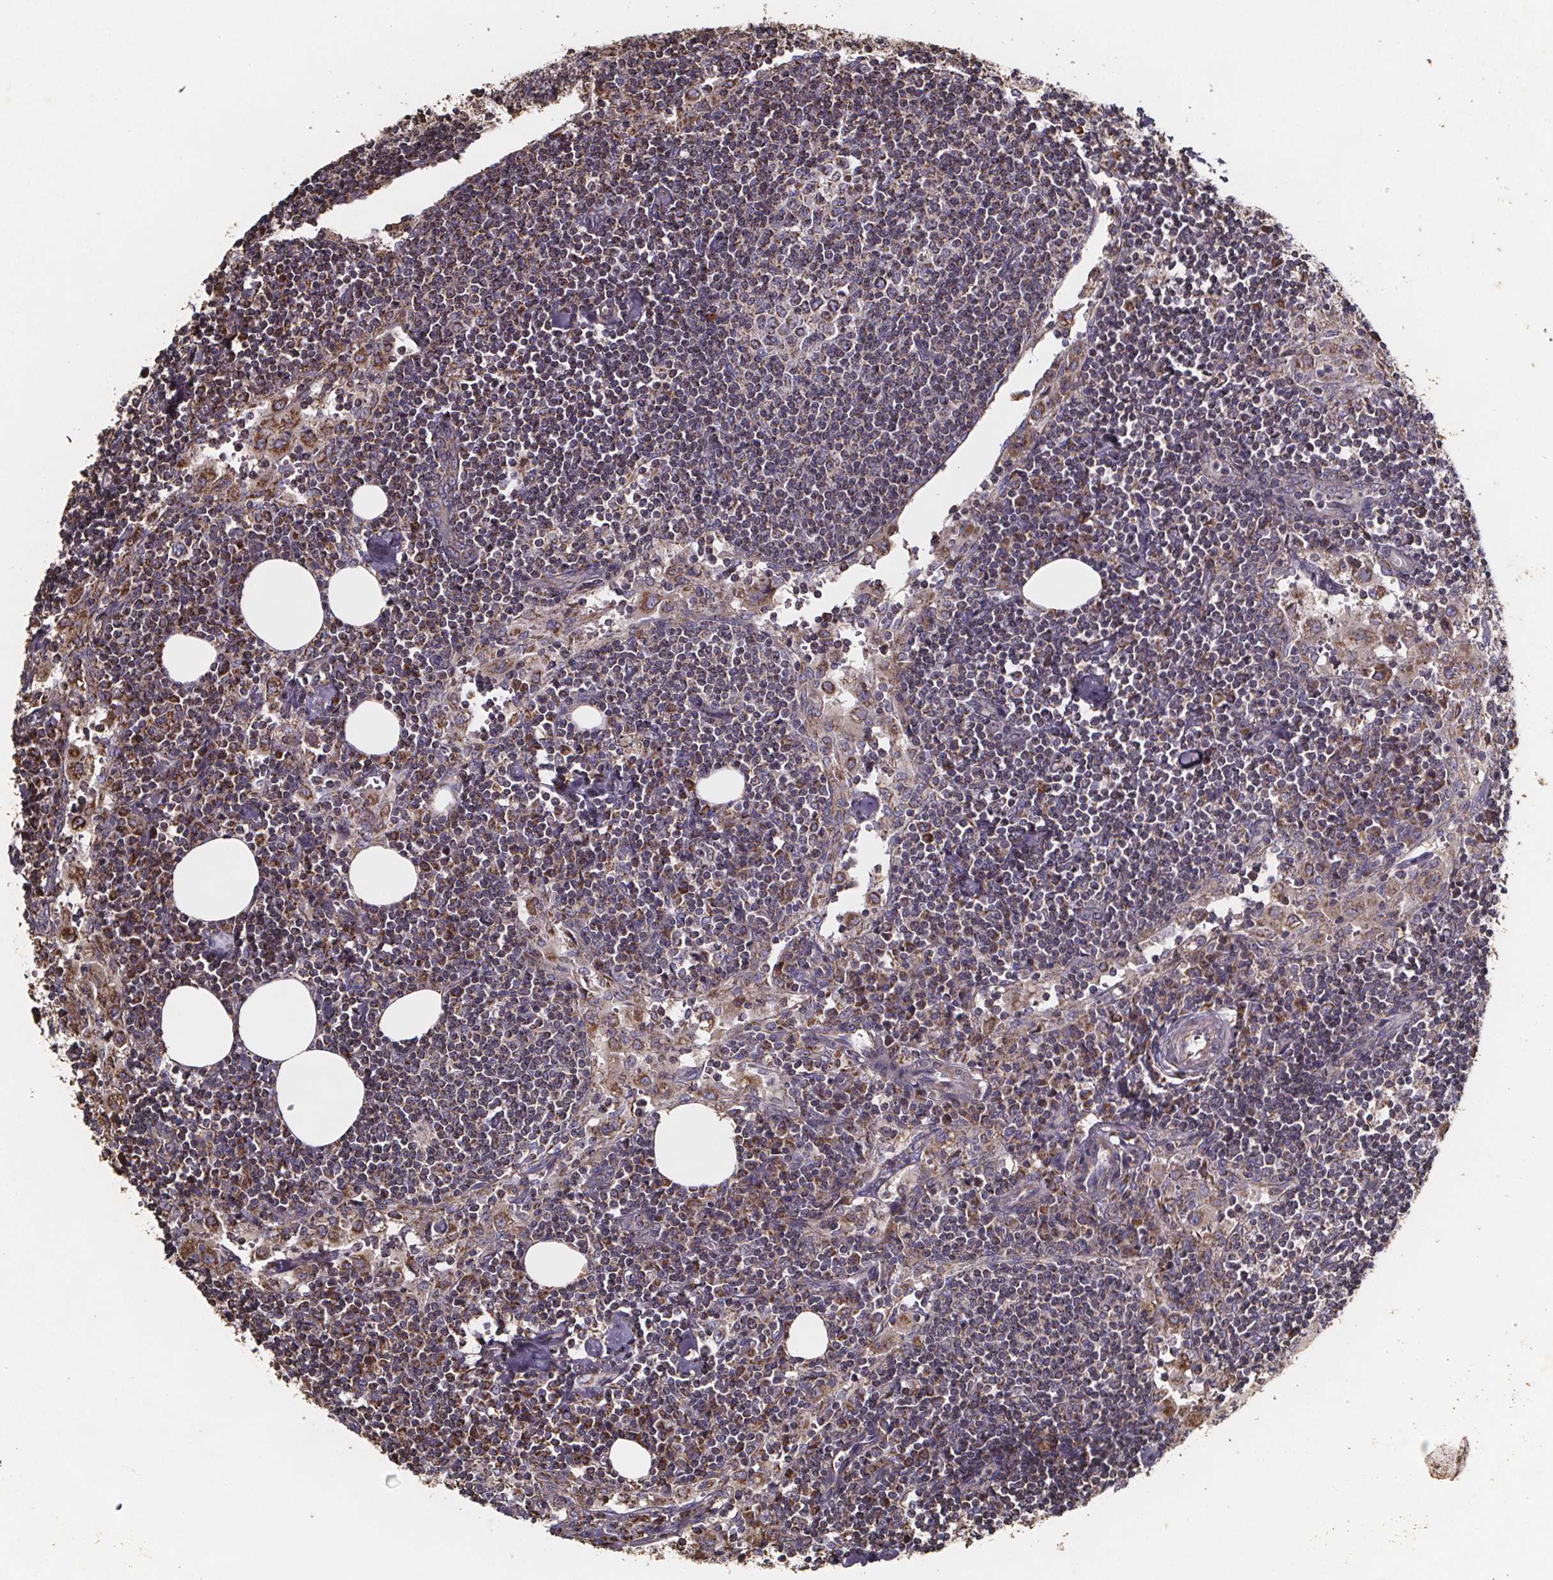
{"staining": {"intensity": "moderate", "quantity": "25%-75%", "location": "cytoplasmic/membranous"}, "tissue": "lymph node", "cell_type": "Germinal center cells", "image_type": "normal", "snomed": [{"axis": "morphology", "description": "Normal tissue, NOS"}, {"axis": "topography", "description": "Lymph node"}], "caption": "Immunohistochemical staining of unremarkable human lymph node demonstrates 25%-75% levels of moderate cytoplasmic/membranous protein expression in about 25%-75% of germinal center cells.", "gene": "SLC35D2", "patient": {"sex": "male", "age": 55}}